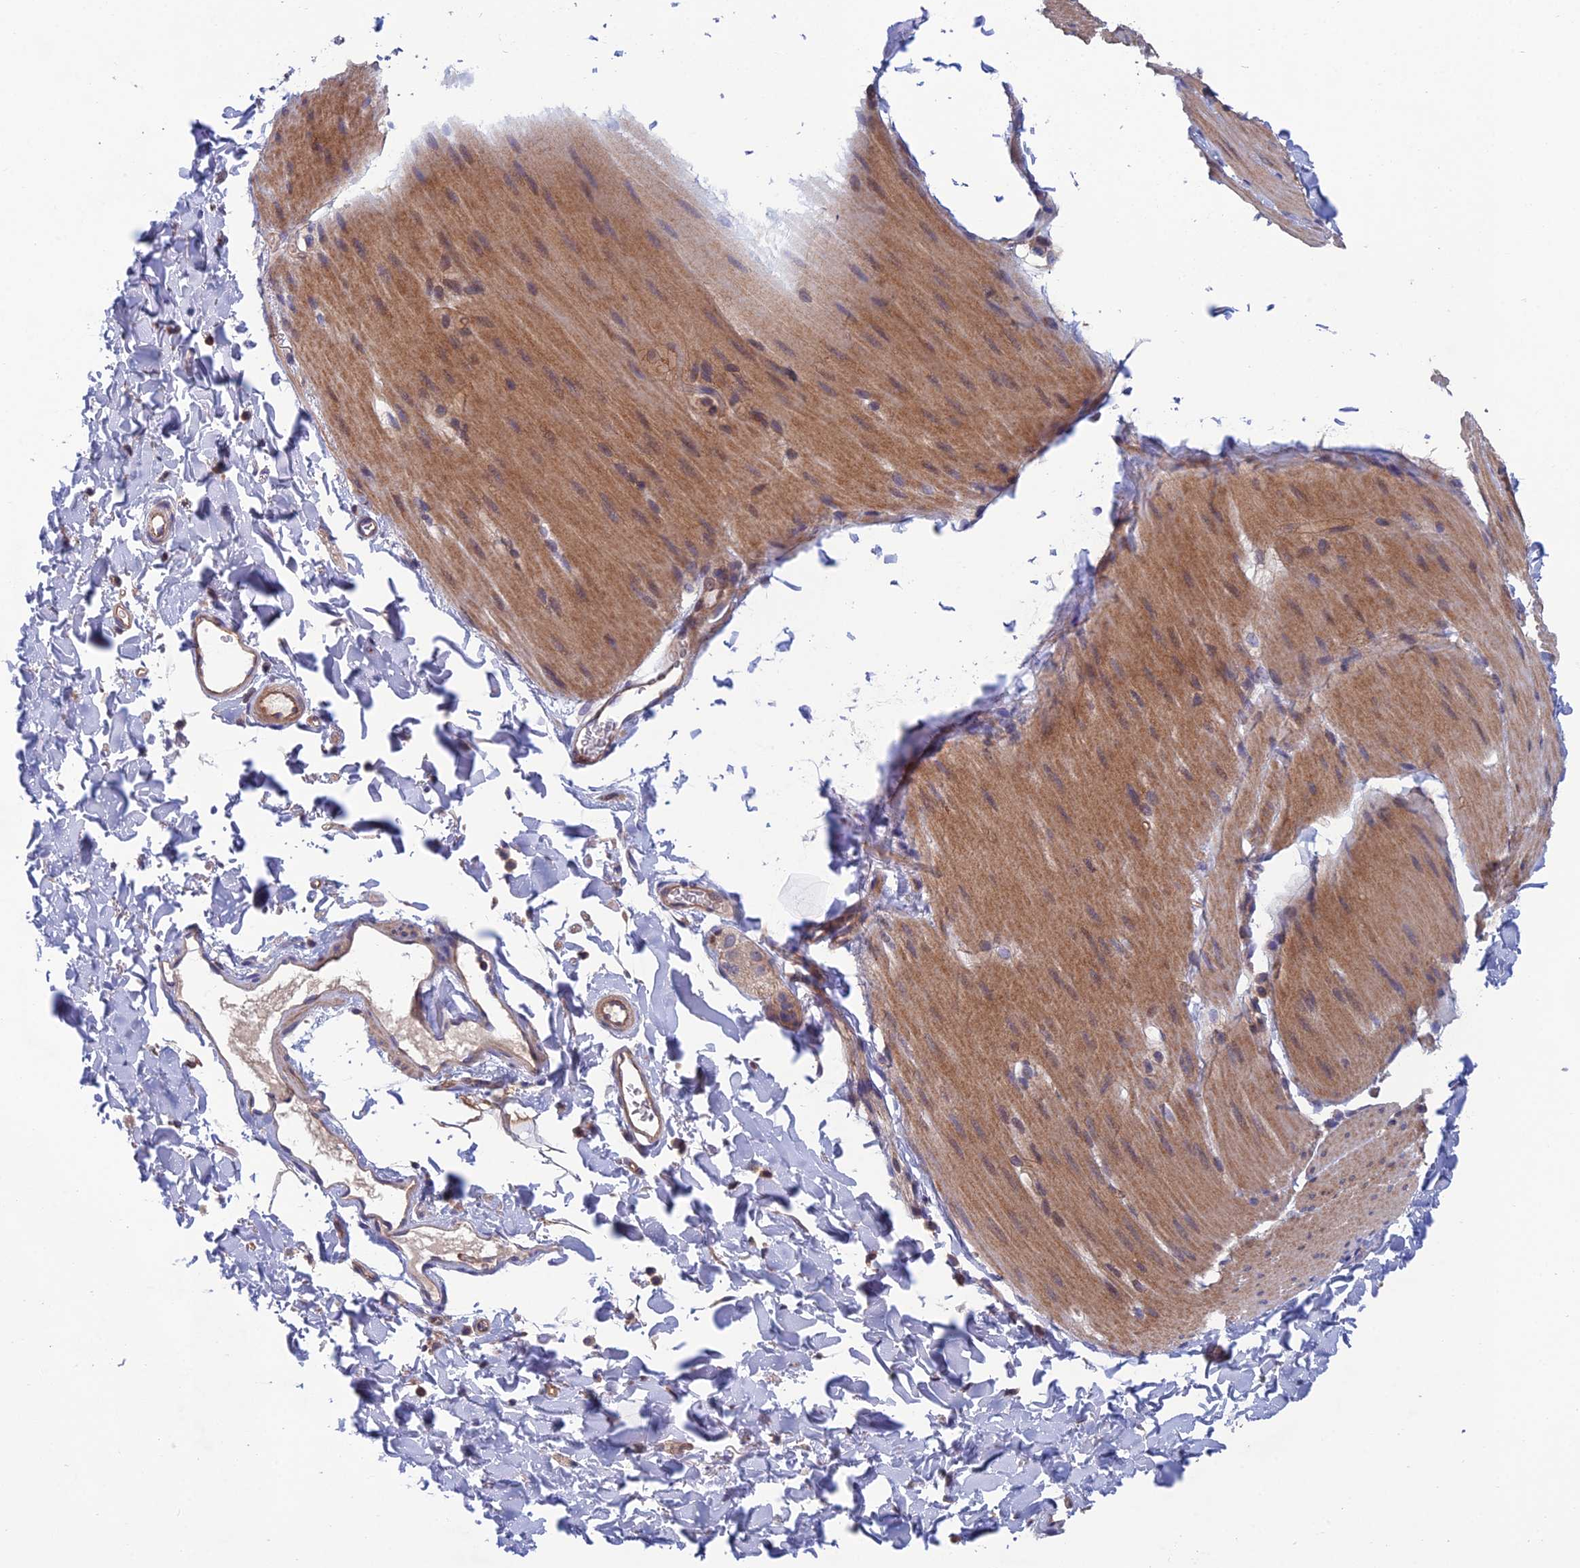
{"staining": {"intensity": "moderate", "quantity": "25%-75%", "location": "cytoplasmic/membranous"}, "tissue": "smooth muscle", "cell_type": "Smooth muscle cells", "image_type": "normal", "snomed": [{"axis": "morphology", "description": "Normal tissue, NOS"}, {"axis": "topography", "description": "Smooth muscle"}, {"axis": "topography", "description": "Small intestine"}], "caption": "Smooth muscle stained with DAB immunohistochemistry reveals medium levels of moderate cytoplasmic/membranous expression in about 25%-75% of smooth muscle cells.", "gene": "USP37", "patient": {"sex": "female", "age": 84}}